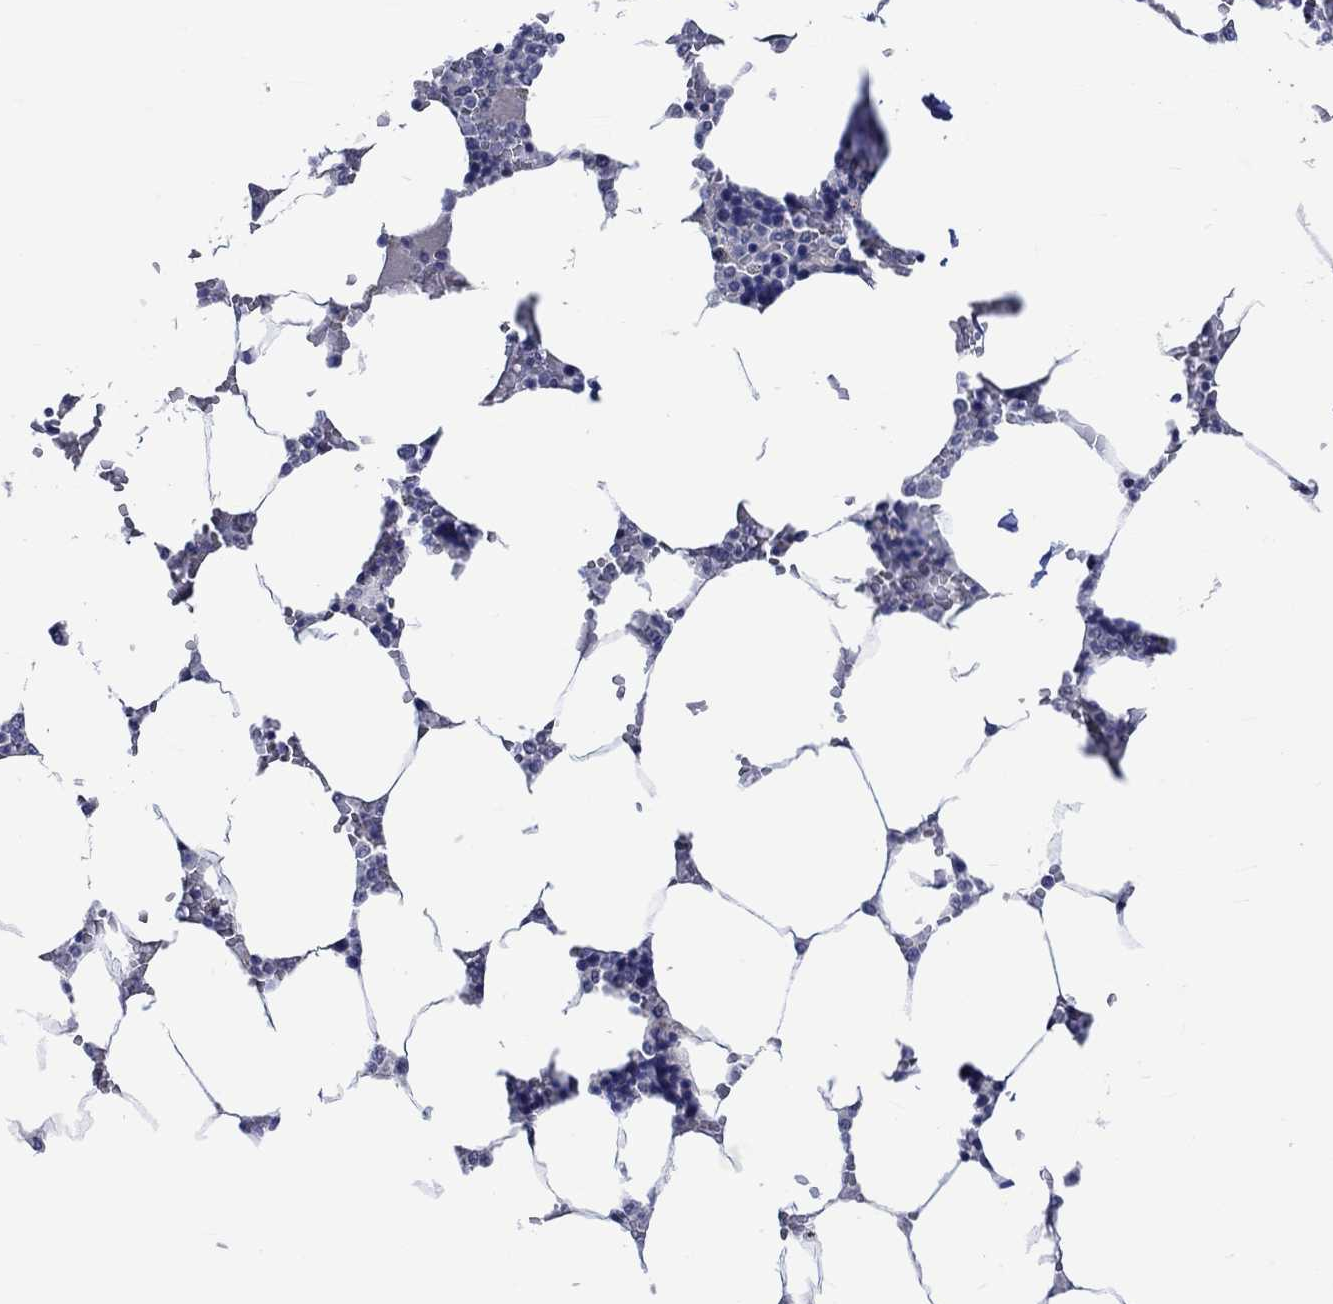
{"staining": {"intensity": "negative", "quantity": "none", "location": "none"}, "tissue": "bone marrow", "cell_type": "Hematopoietic cells", "image_type": "normal", "snomed": [{"axis": "morphology", "description": "Normal tissue, NOS"}, {"axis": "topography", "description": "Bone marrow"}], "caption": "High power microscopy image of an IHC image of benign bone marrow, revealing no significant expression in hematopoietic cells.", "gene": "E2F8", "patient": {"sex": "male", "age": 63}}